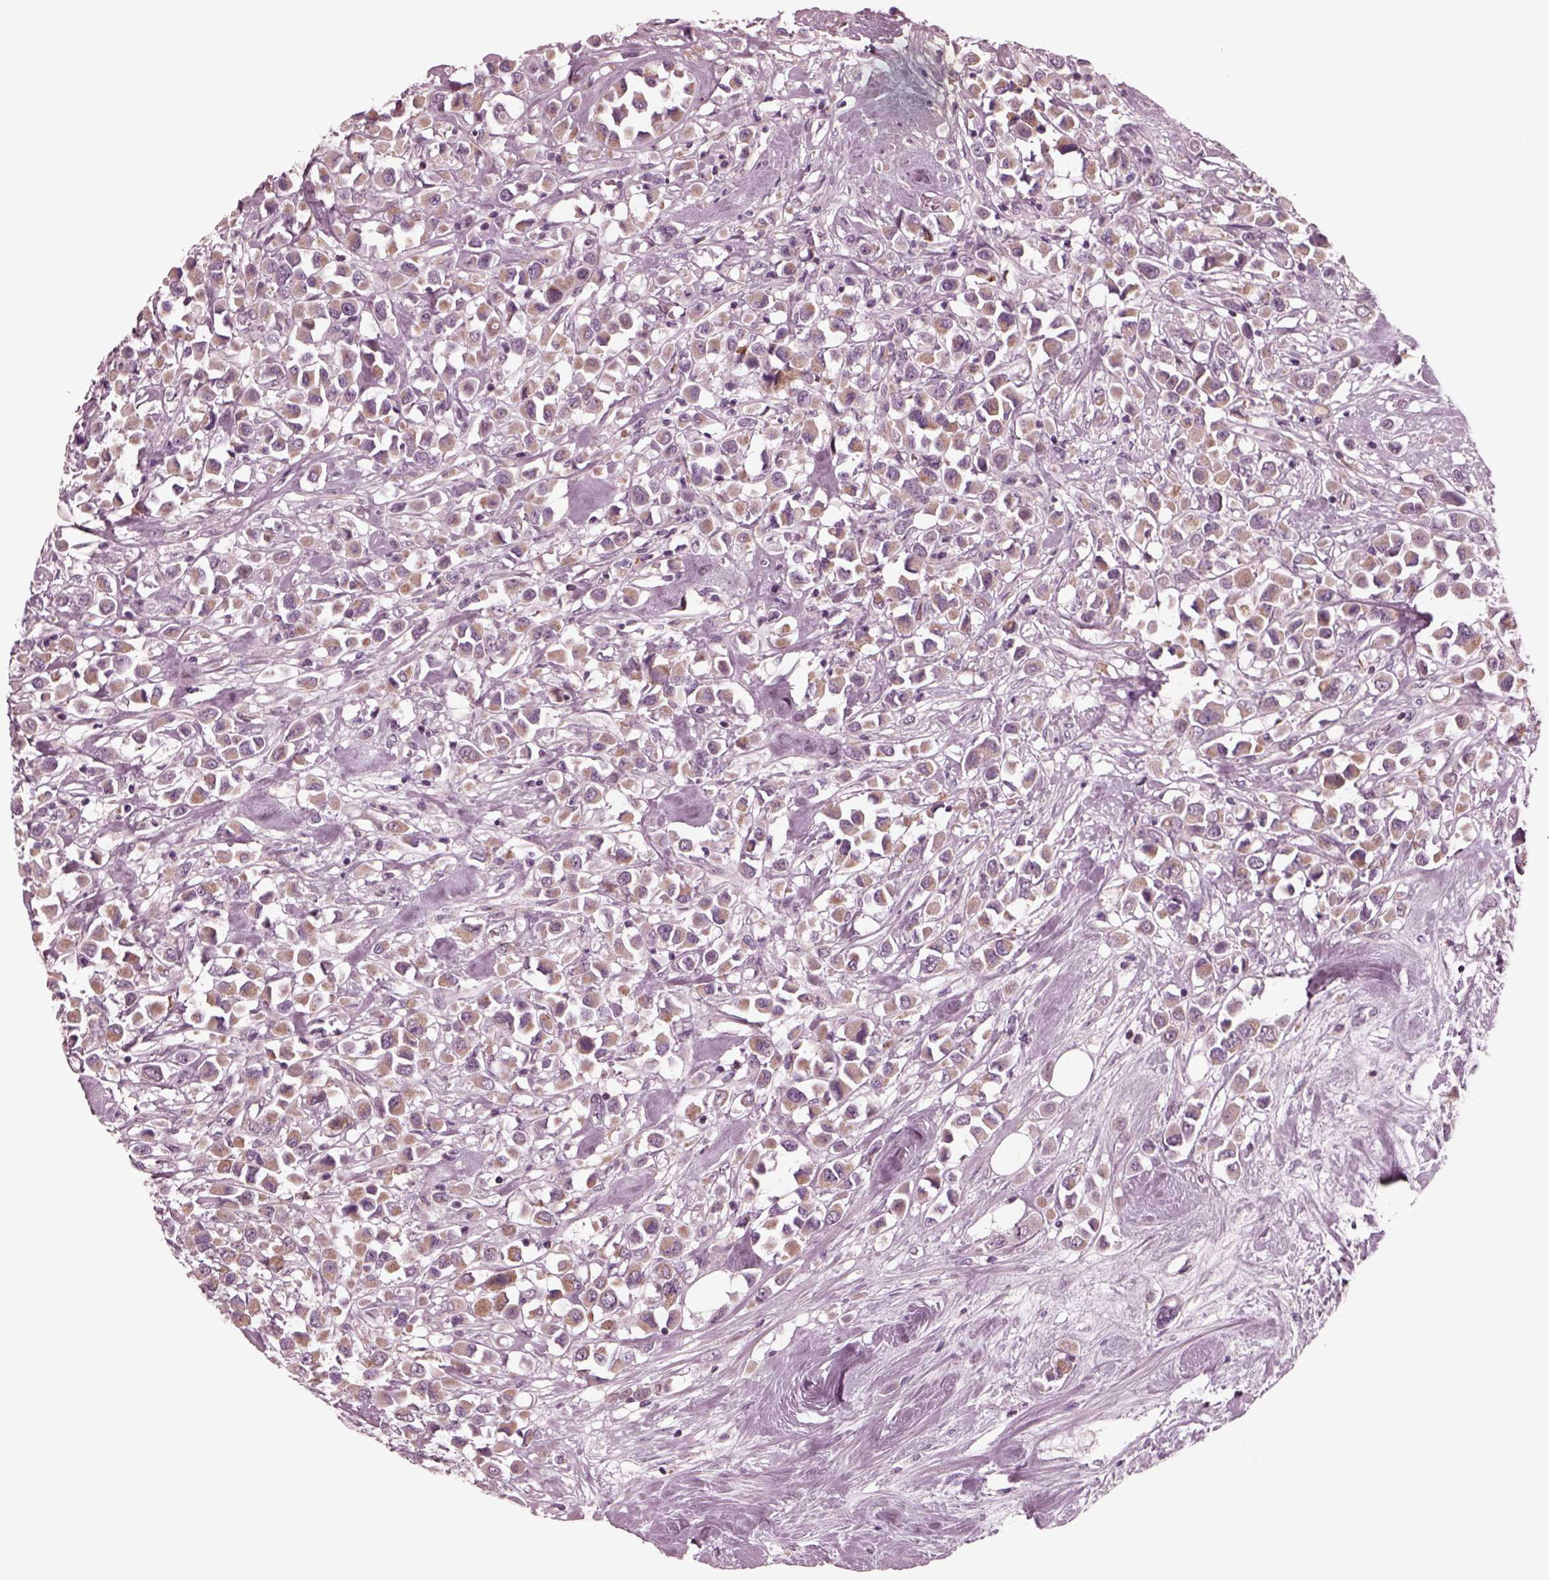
{"staining": {"intensity": "weak", "quantity": "25%-75%", "location": "cytoplasmic/membranous"}, "tissue": "breast cancer", "cell_type": "Tumor cells", "image_type": "cancer", "snomed": [{"axis": "morphology", "description": "Duct carcinoma"}, {"axis": "topography", "description": "Breast"}], "caption": "Immunohistochemistry (IHC) histopathology image of neoplastic tissue: intraductal carcinoma (breast) stained using immunohistochemistry (IHC) shows low levels of weak protein expression localized specifically in the cytoplasmic/membranous of tumor cells, appearing as a cytoplasmic/membranous brown color.", "gene": "CELSR3", "patient": {"sex": "female", "age": 61}}